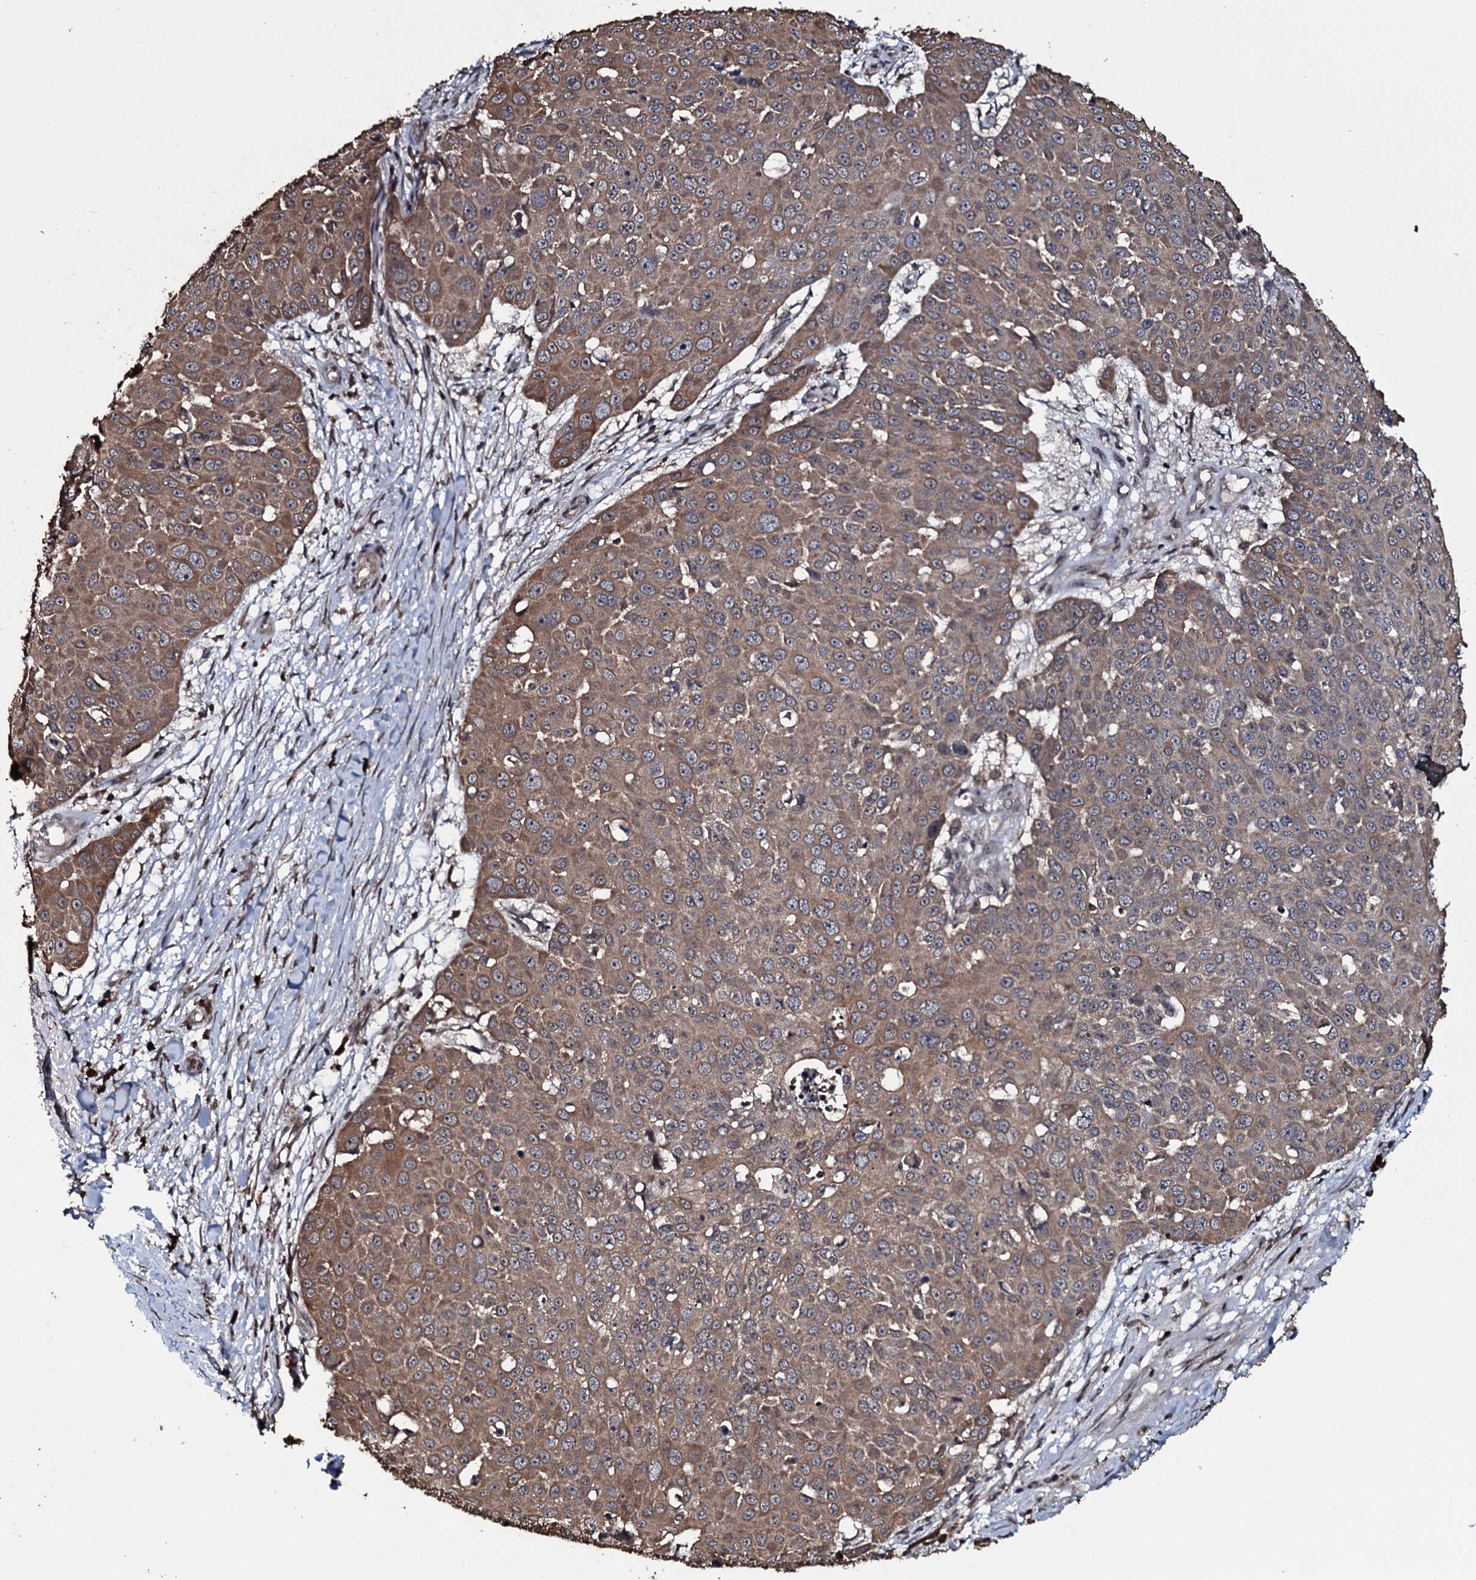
{"staining": {"intensity": "weak", "quantity": ">75%", "location": "cytoplasmic/membranous"}, "tissue": "skin cancer", "cell_type": "Tumor cells", "image_type": "cancer", "snomed": [{"axis": "morphology", "description": "Squamous cell carcinoma, NOS"}, {"axis": "topography", "description": "Skin"}], "caption": "Brown immunohistochemical staining in human skin cancer shows weak cytoplasmic/membranous staining in about >75% of tumor cells.", "gene": "HDDC3", "patient": {"sex": "male", "age": 71}}